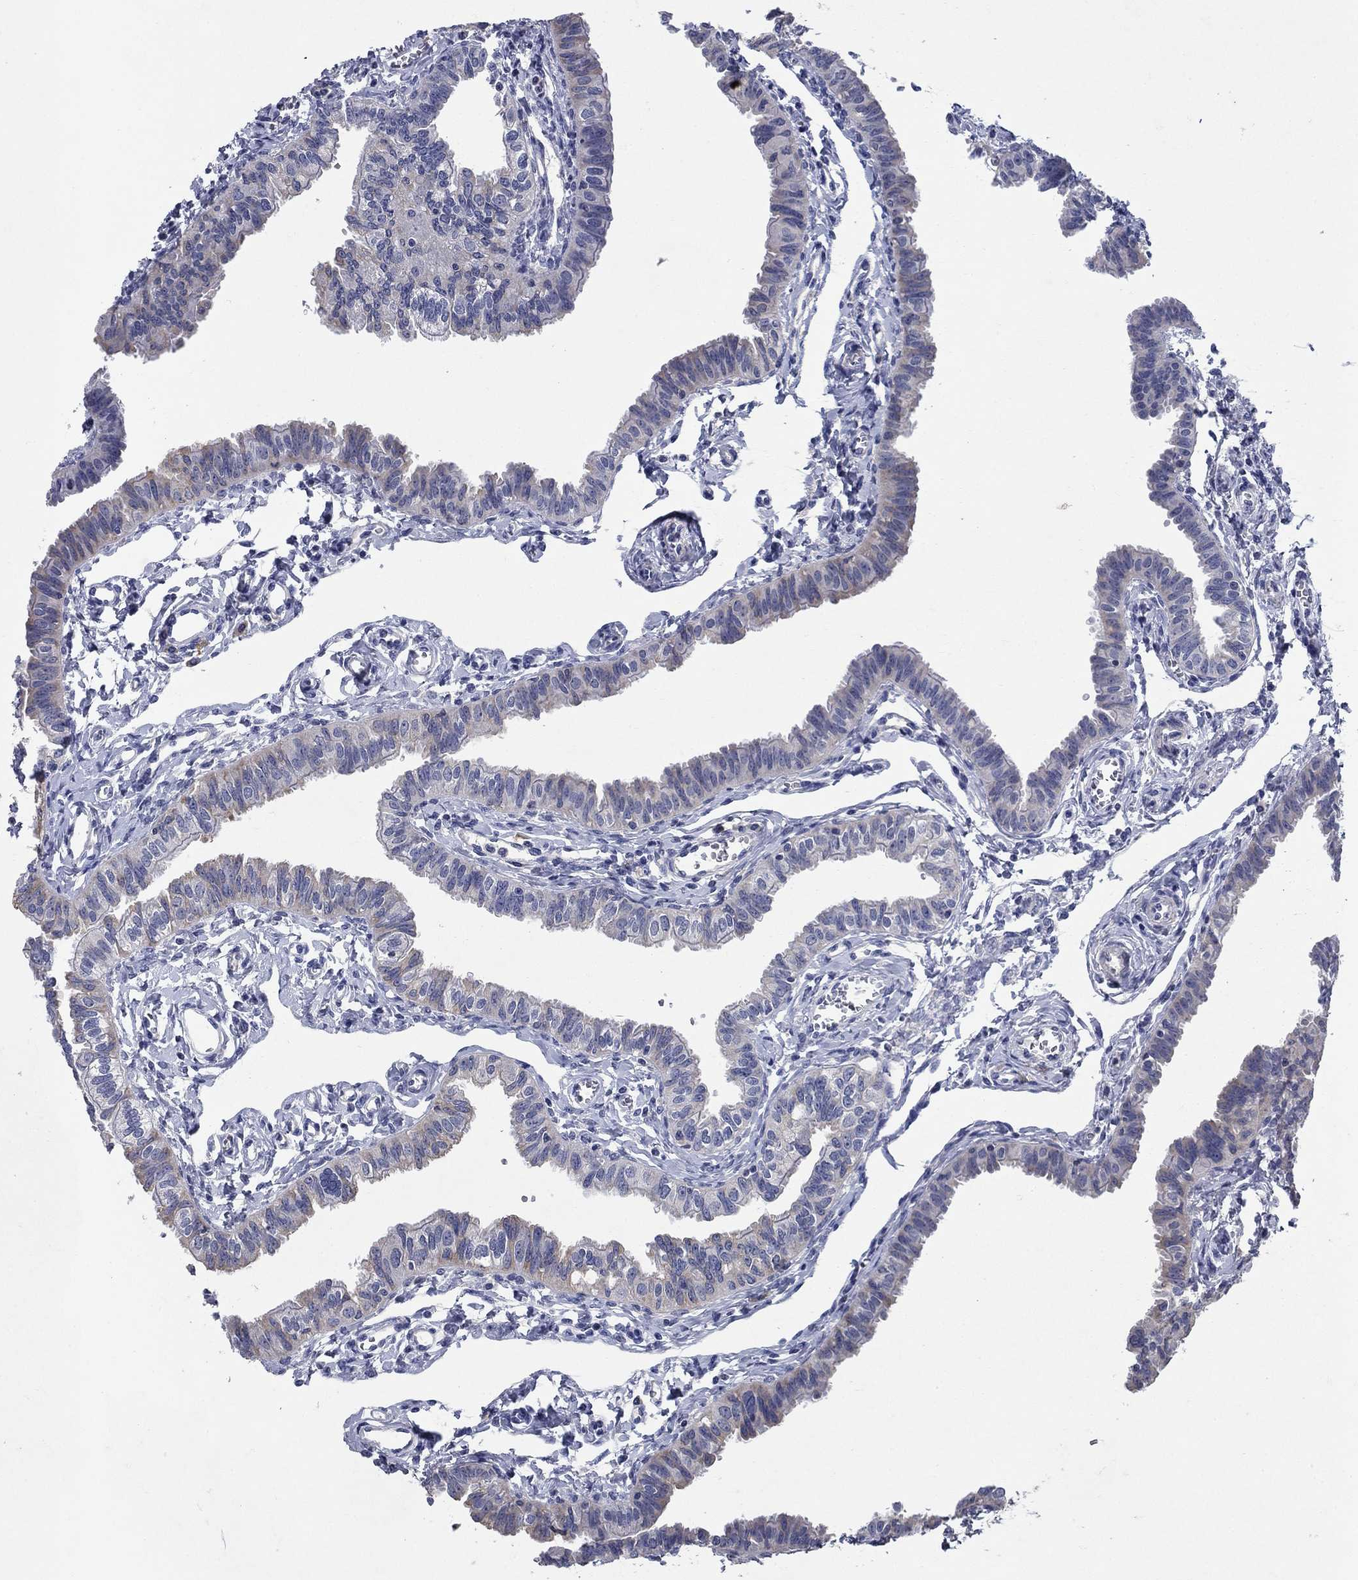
{"staining": {"intensity": "moderate", "quantity": "<25%", "location": "cytoplasmic/membranous"}, "tissue": "fallopian tube", "cell_type": "Glandular cells", "image_type": "normal", "snomed": [{"axis": "morphology", "description": "Normal tissue, NOS"}, {"axis": "topography", "description": "Fallopian tube"}], "caption": "Immunohistochemical staining of unremarkable human fallopian tube exhibits low levels of moderate cytoplasmic/membranous staining in approximately <25% of glandular cells.", "gene": "SULT2B1", "patient": {"sex": "female", "age": 54}}